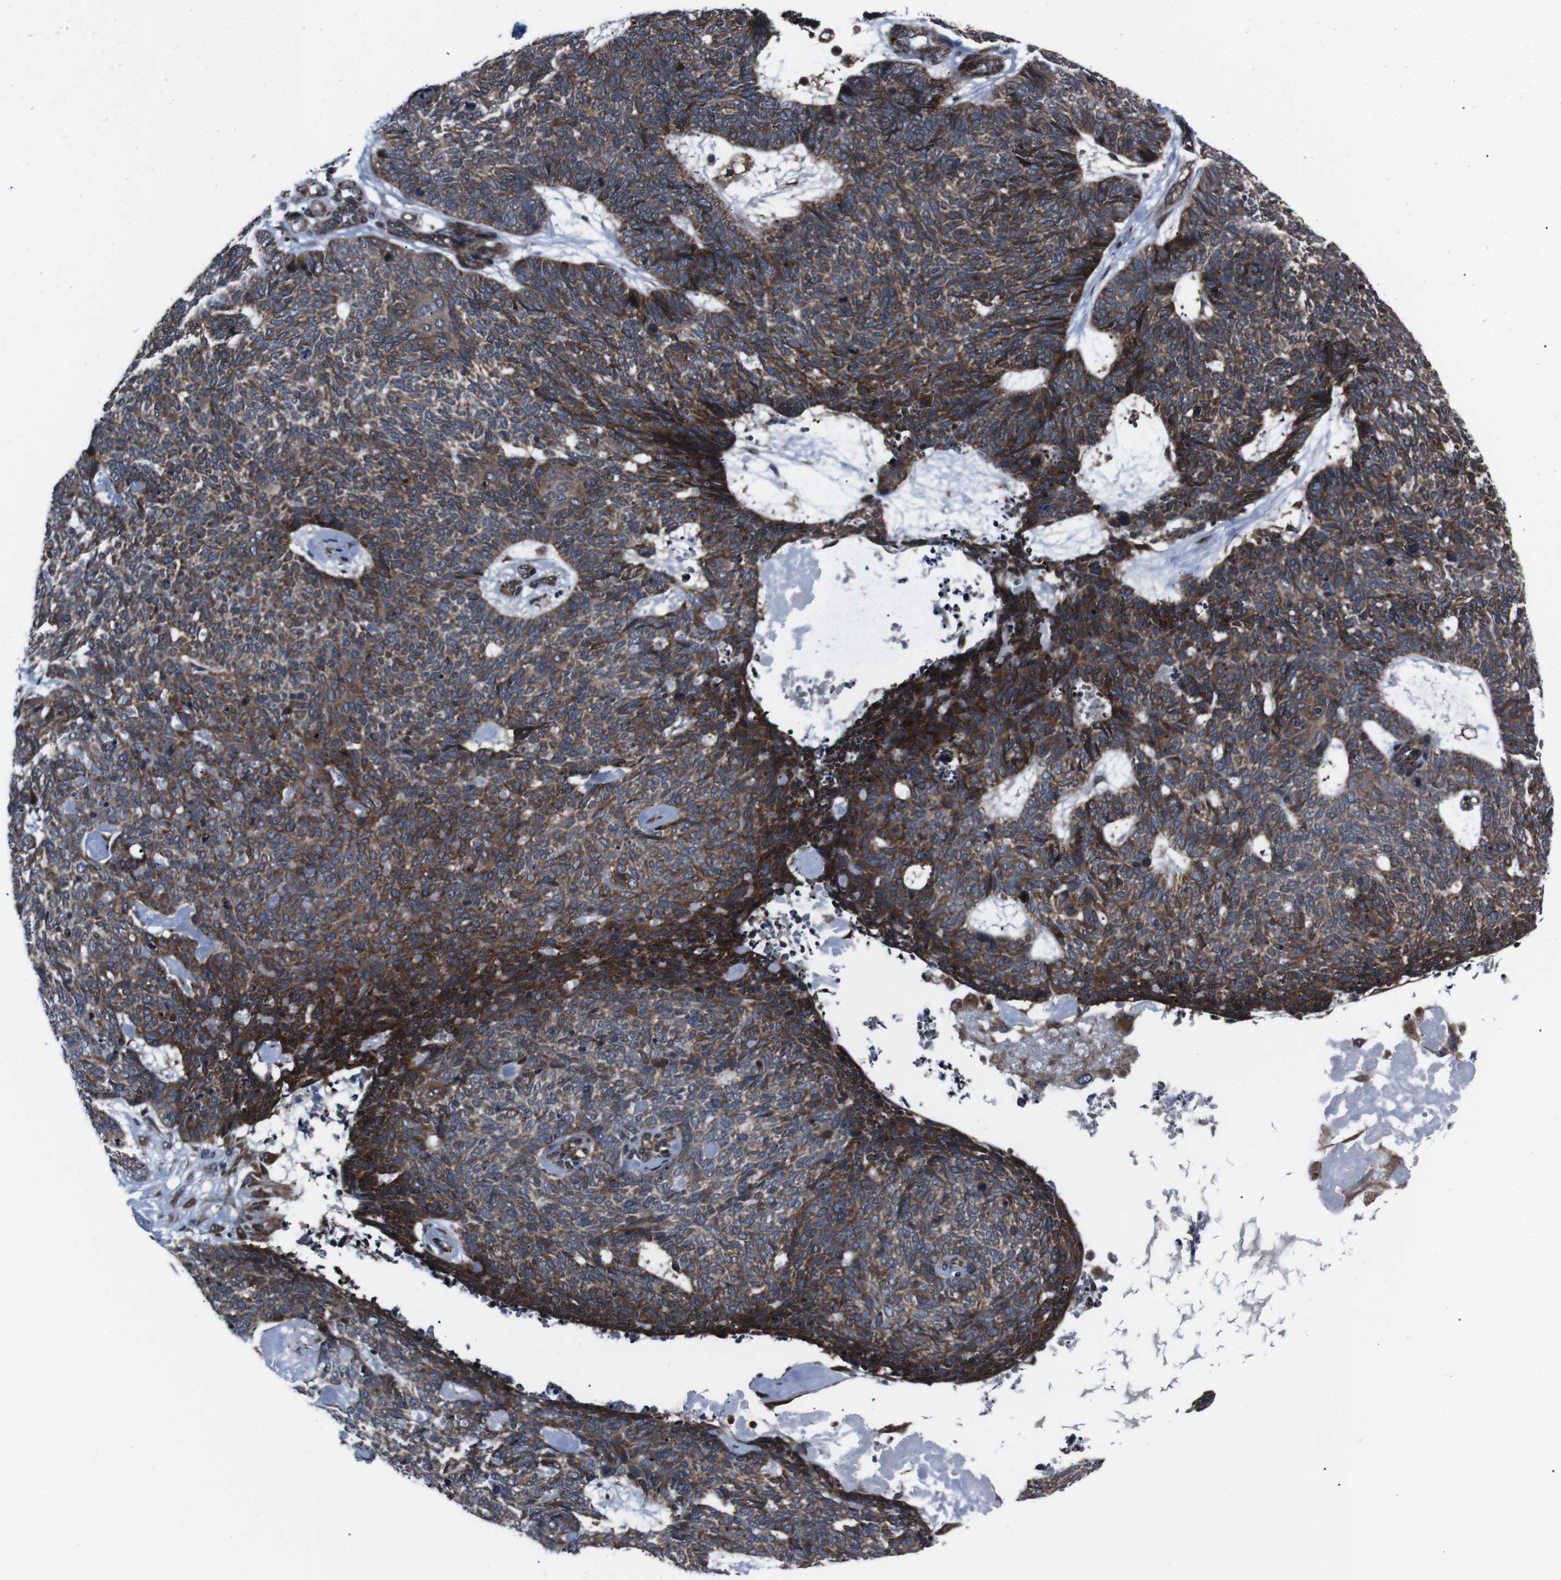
{"staining": {"intensity": "moderate", "quantity": ">75%", "location": "cytoplasmic/membranous"}, "tissue": "skin cancer", "cell_type": "Tumor cells", "image_type": "cancer", "snomed": [{"axis": "morphology", "description": "Basal cell carcinoma"}, {"axis": "topography", "description": "Skin"}], "caption": "Human skin cancer stained for a protein (brown) exhibits moderate cytoplasmic/membranous positive positivity in about >75% of tumor cells.", "gene": "EIF4A2", "patient": {"sex": "female", "age": 84}}